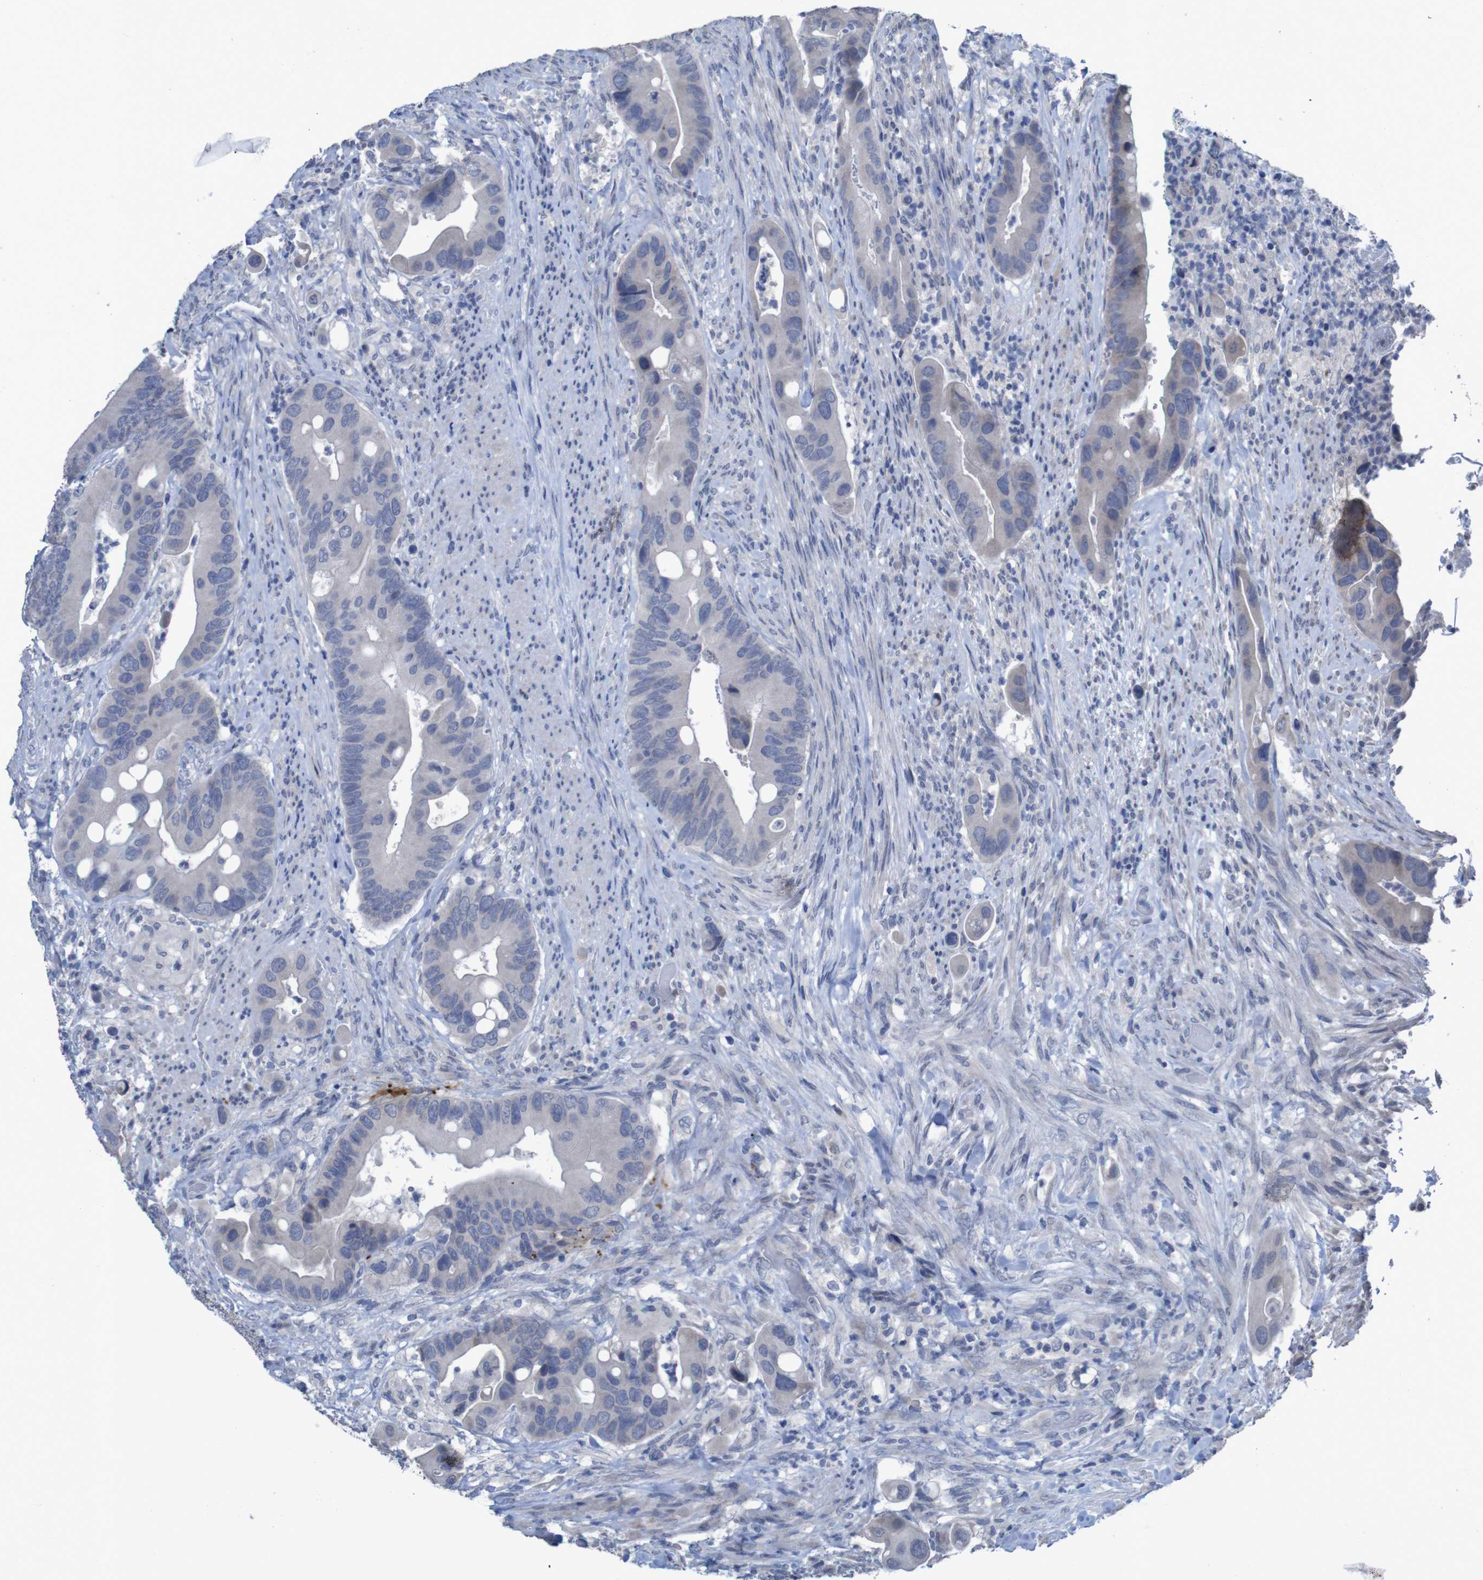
{"staining": {"intensity": "weak", "quantity": "<25%", "location": "cytoplasmic/membranous"}, "tissue": "colorectal cancer", "cell_type": "Tumor cells", "image_type": "cancer", "snomed": [{"axis": "morphology", "description": "Adenocarcinoma, NOS"}, {"axis": "topography", "description": "Rectum"}], "caption": "High magnification brightfield microscopy of colorectal cancer (adenocarcinoma) stained with DAB (brown) and counterstained with hematoxylin (blue): tumor cells show no significant positivity. Nuclei are stained in blue.", "gene": "CLDN18", "patient": {"sex": "female", "age": 57}}